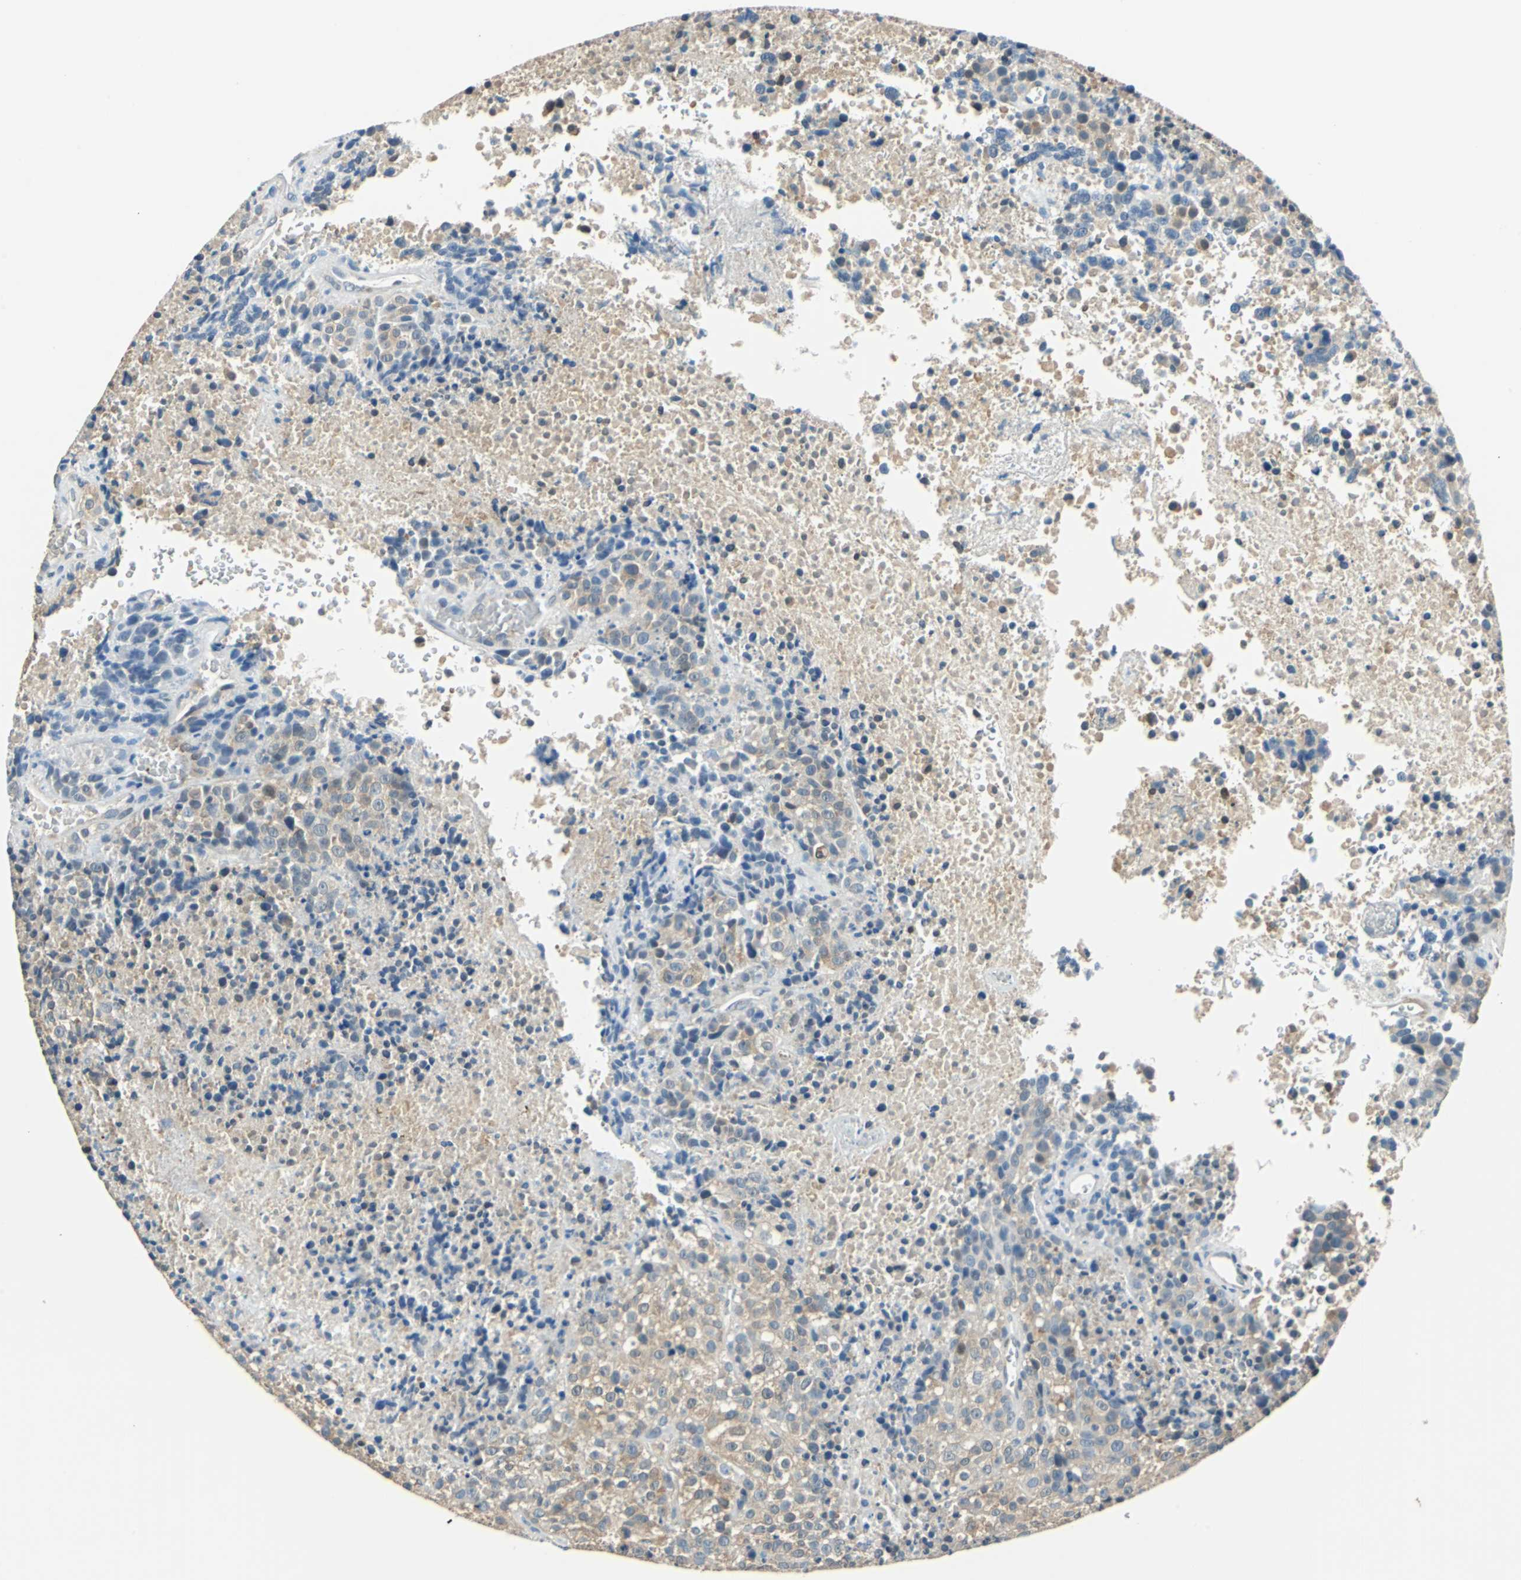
{"staining": {"intensity": "moderate", "quantity": ">75%", "location": "cytoplasmic/membranous"}, "tissue": "melanoma", "cell_type": "Tumor cells", "image_type": "cancer", "snomed": [{"axis": "morphology", "description": "Malignant melanoma, Metastatic site"}, {"axis": "topography", "description": "Cerebral cortex"}], "caption": "IHC (DAB) staining of melanoma demonstrates moderate cytoplasmic/membranous protein positivity in about >75% of tumor cells.", "gene": "FKBP4", "patient": {"sex": "female", "age": 52}}